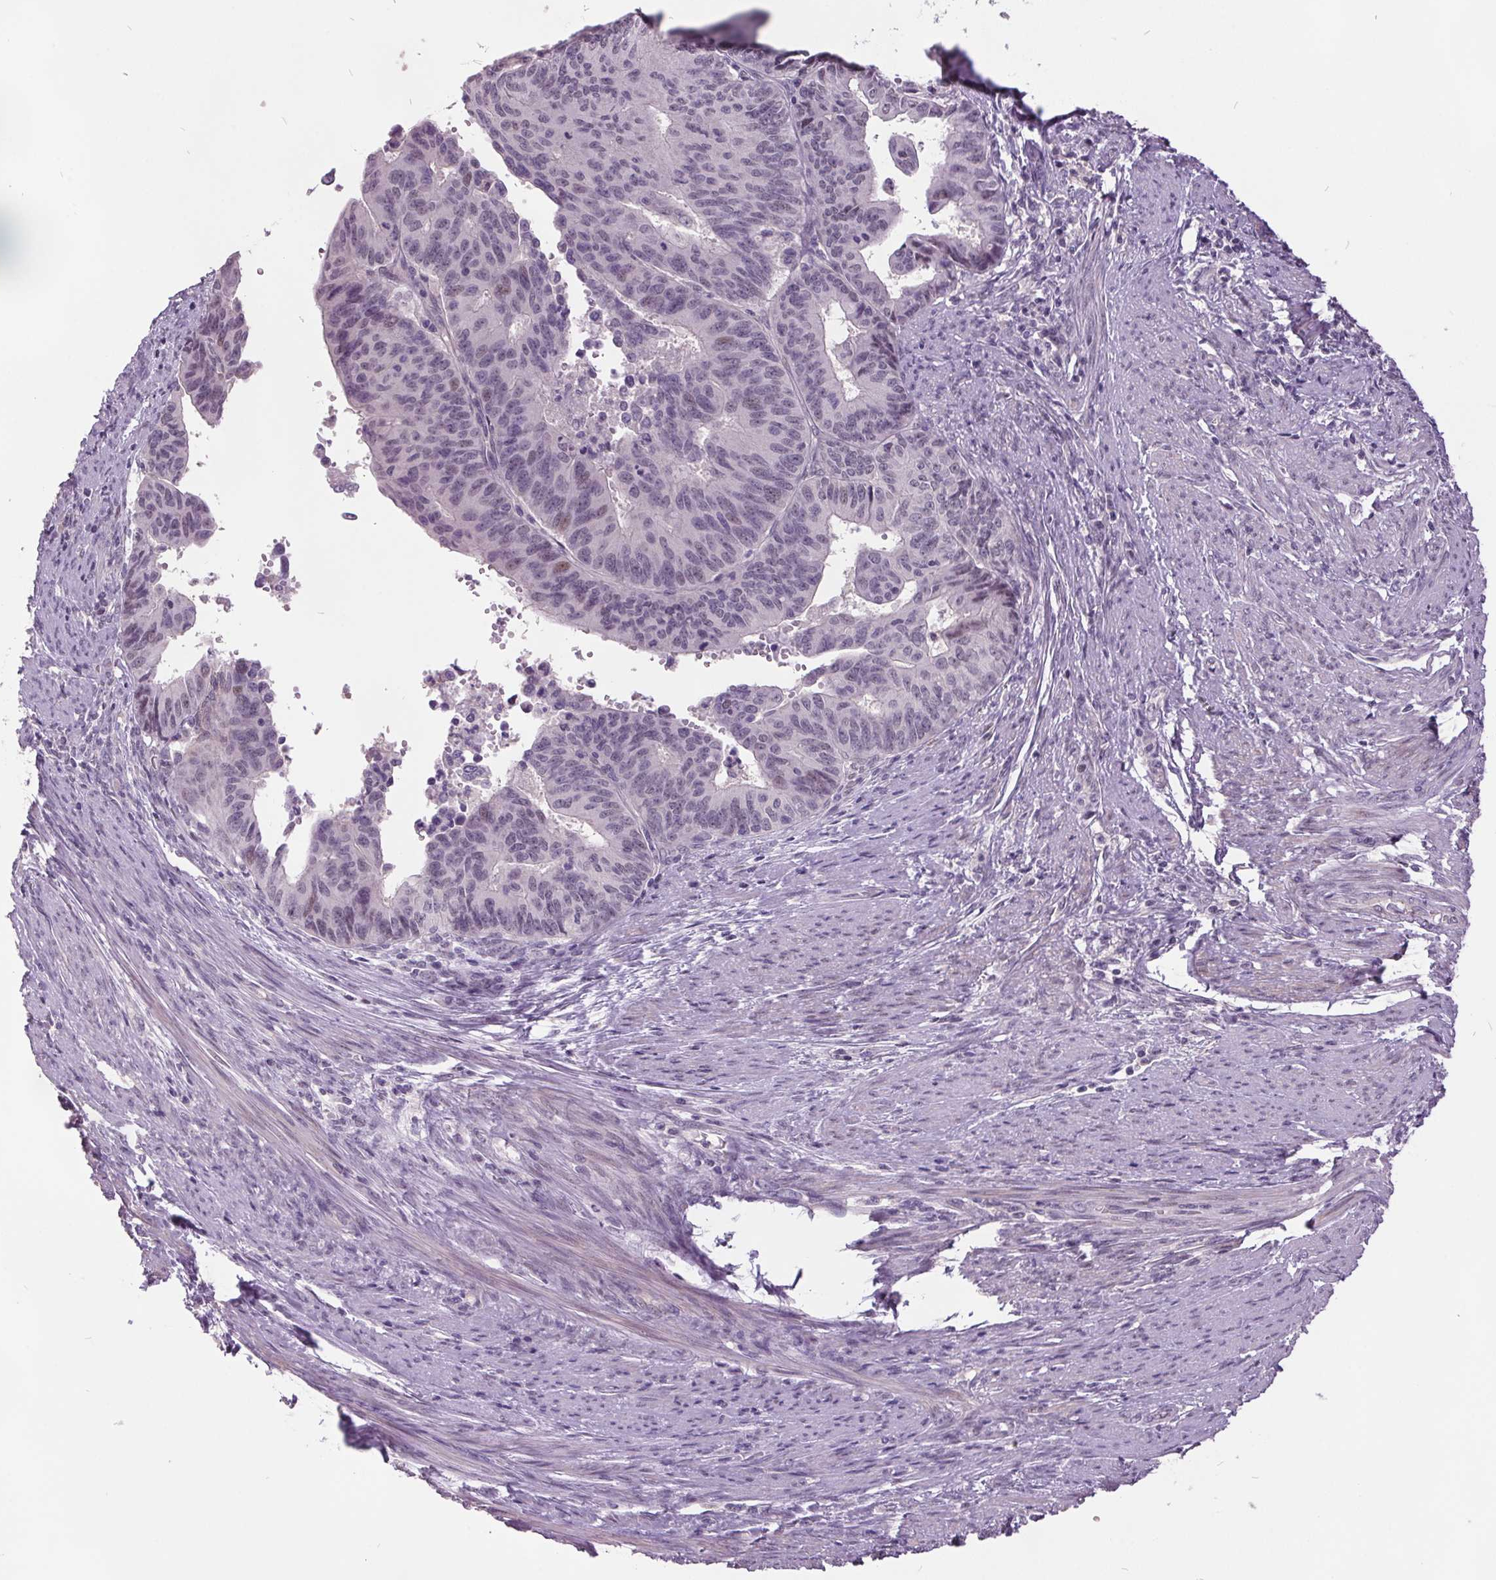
{"staining": {"intensity": "weak", "quantity": "<25%", "location": "nuclear"}, "tissue": "endometrial cancer", "cell_type": "Tumor cells", "image_type": "cancer", "snomed": [{"axis": "morphology", "description": "Adenocarcinoma, NOS"}, {"axis": "topography", "description": "Endometrium"}], "caption": "This is an immunohistochemistry (IHC) micrograph of endometrial adenocarcinoma. There is no expression in tumor cells.", "gene": "C2orf16", "patient": {"sex": "female", "age": 65}}